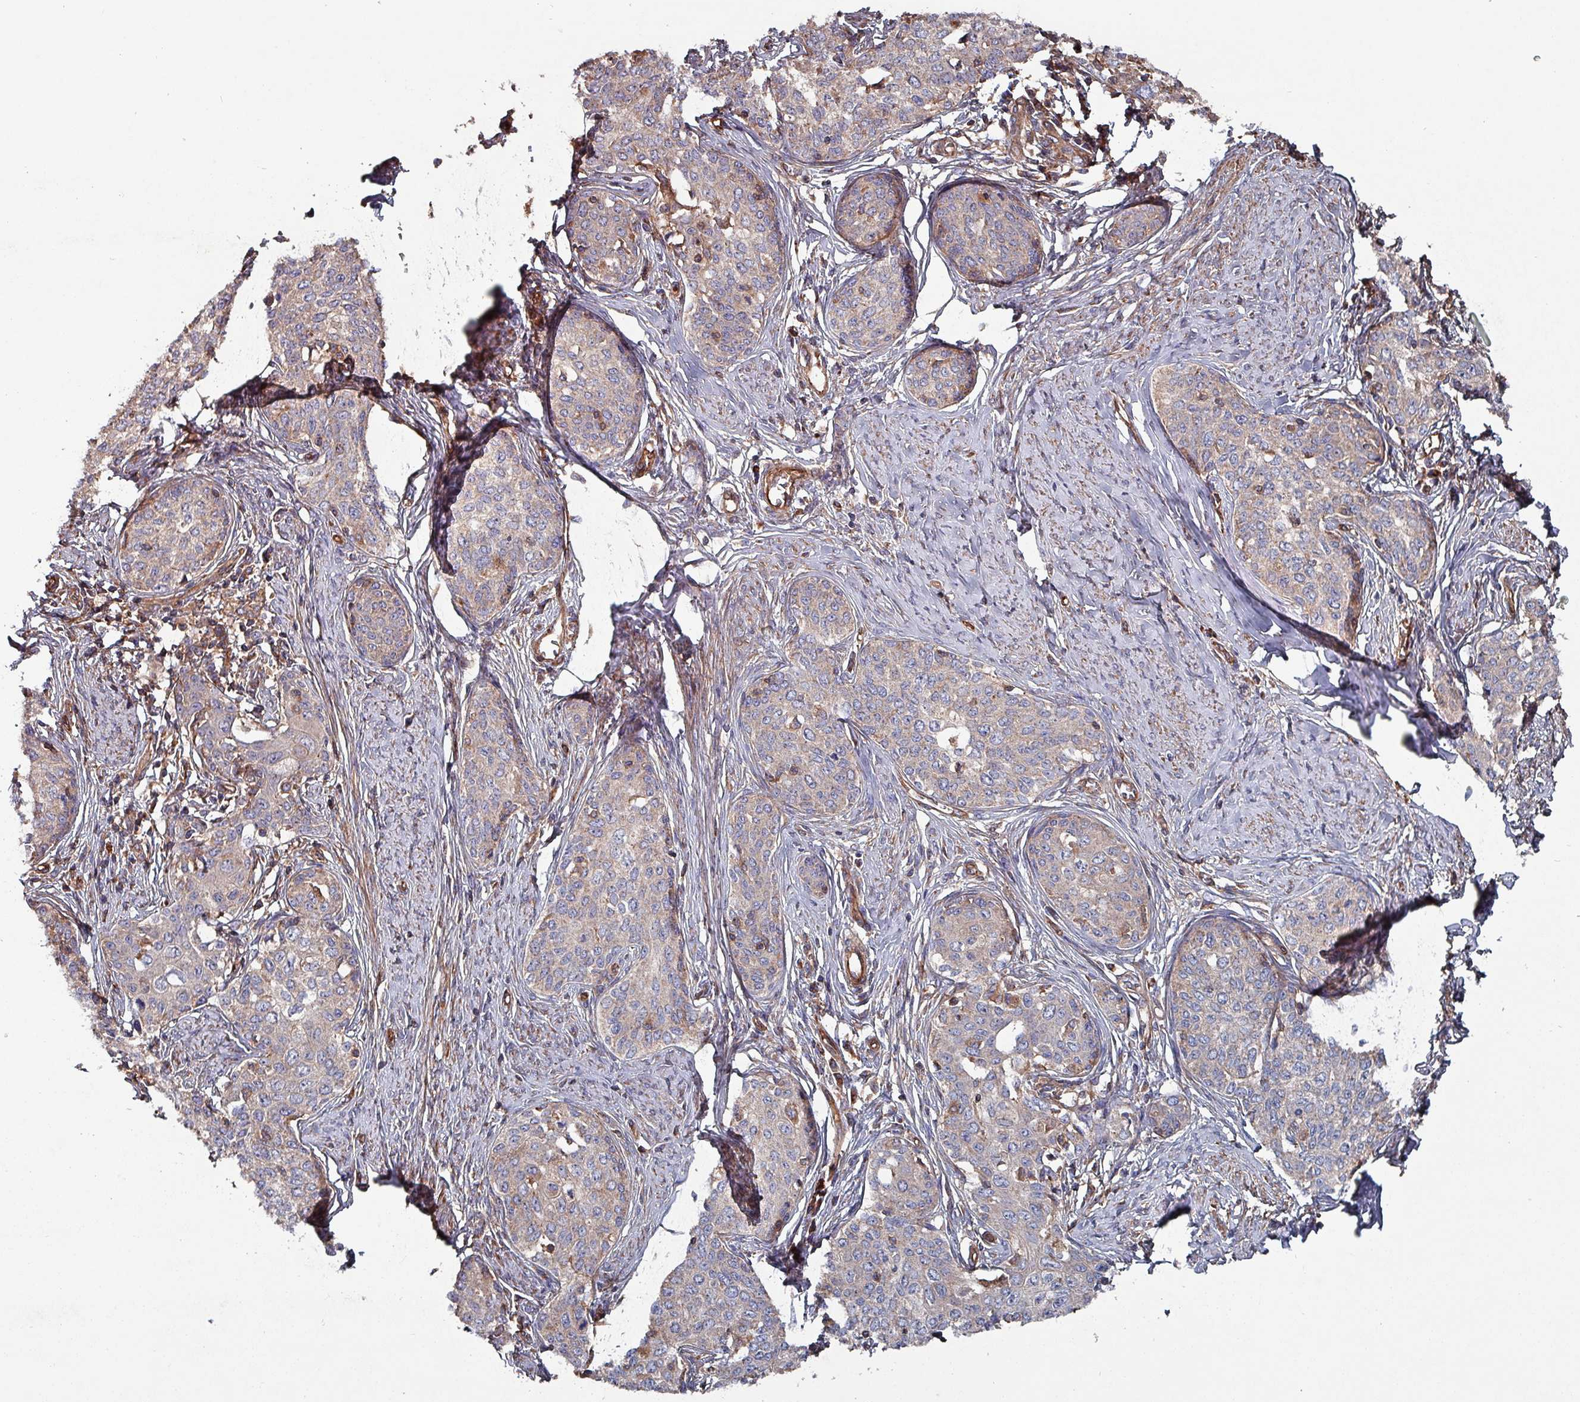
{"staining": {"intensity": "weak", "quantity": "<25%", "location": "cytoplasmic/membranous"}, "tissue": "cervical cancer", "cell_type": "Tumor cells", "image_type": "cancer", "snomed": [{"axis": "morphology", "description": "Squamous cell carcinoma, NOS"}, {"axis": "morphology", "description": "Adenocarcinoma, NOS"}, {"axis": "topography", "description": "Cervix"}], "caption": "IHC histopathology image of neoplastic tissue: human cervical adenocarcinoma stained with DAB (3,3'-diaminobenzidine) exhibits no significant protein expression in tumor cells. (DAB (3,3'-diaminobenzidine) immunohistochemistry with hematoxylin counter stain).", "gene": "ANO10", "patient": {"sex": "female", "age": 52}}